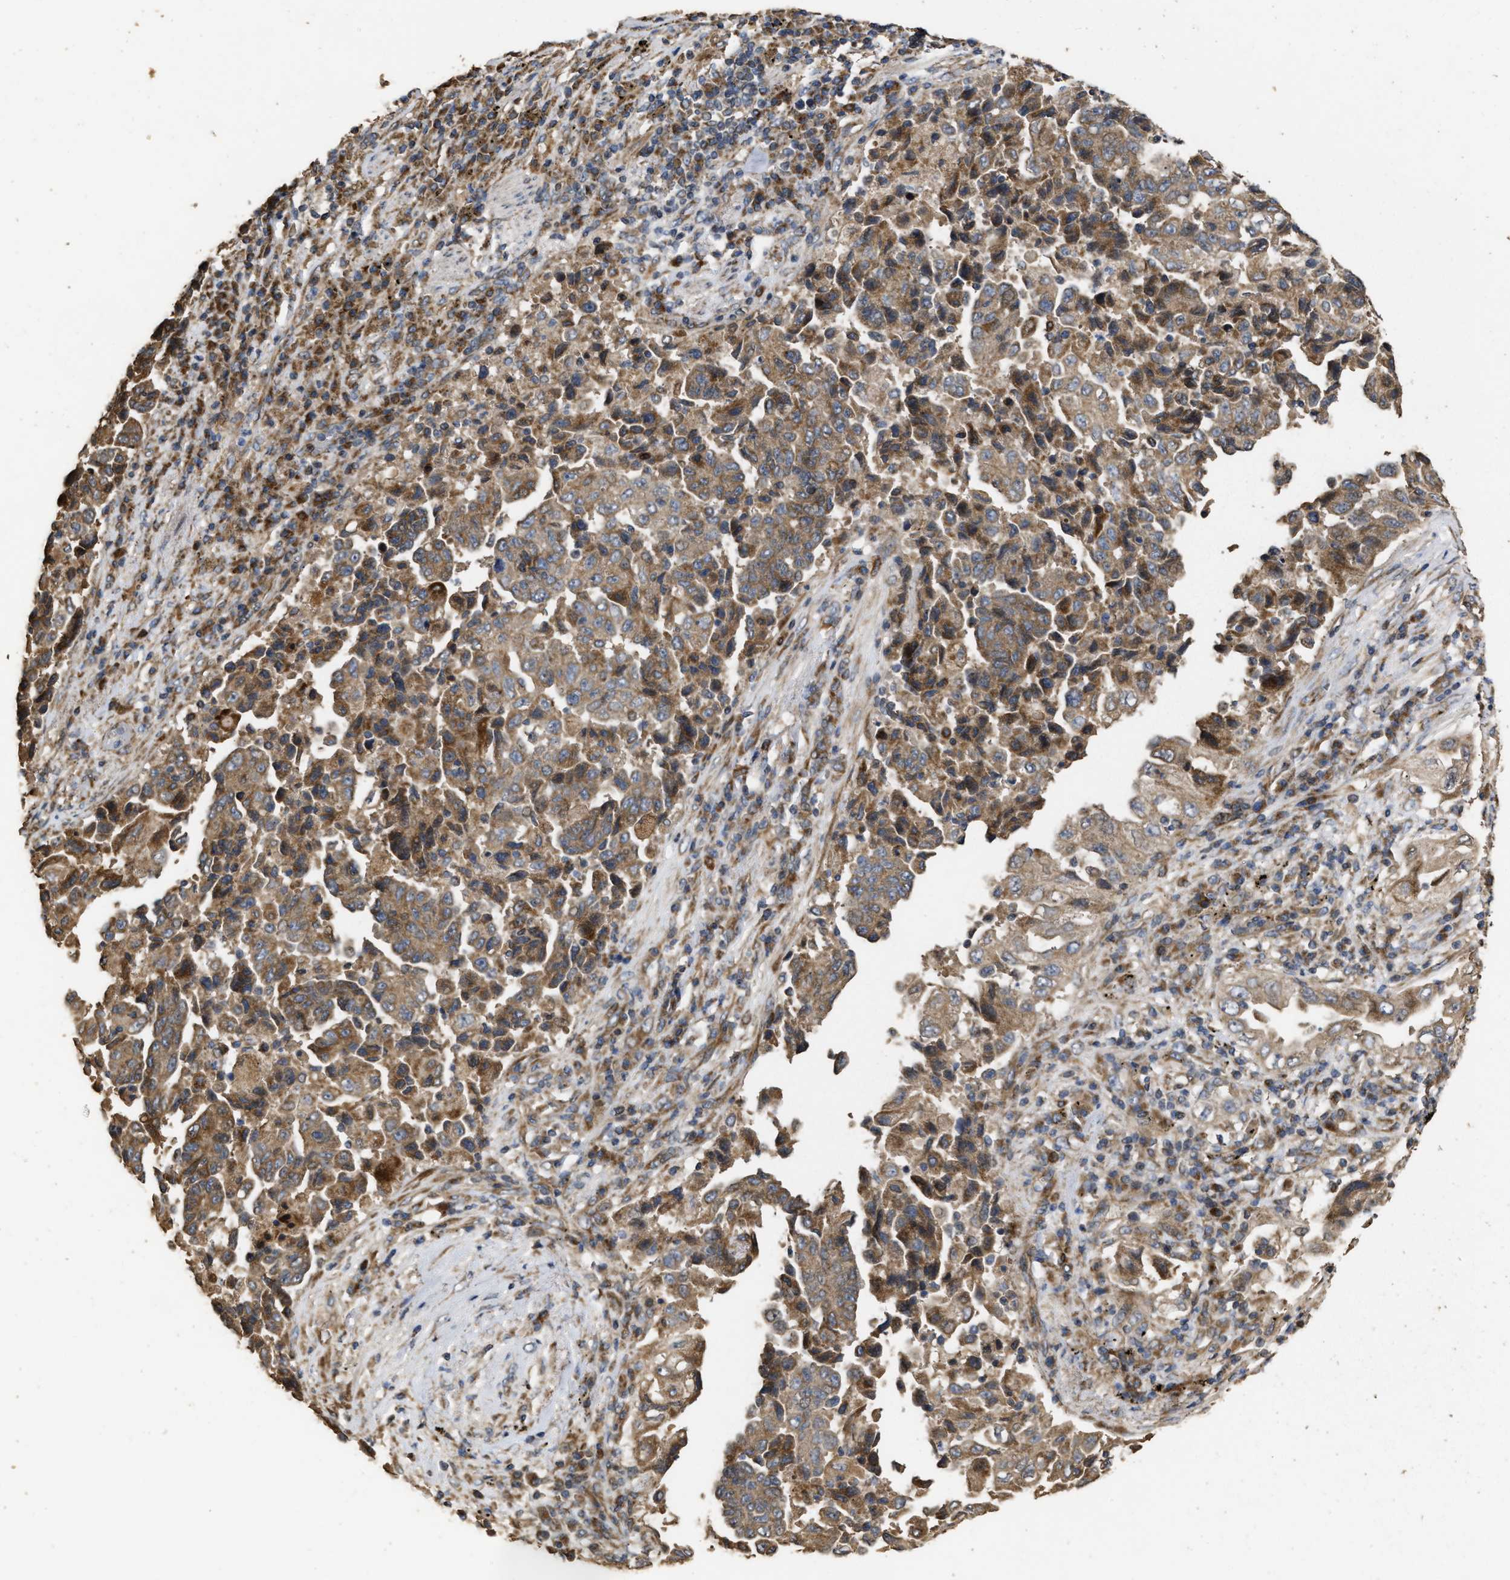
{"staining": {"intensity": "moderate", "quantity": ">75%", "location": "cytoplasmic/membranous"}, "tissue": "lung cancer", "cell_type": "Tumor cells", "image_type": "cancer", "snomed": [{"axis": "morphology", "description": "Adenocarcinoma, NOS"}, {"axis": "topography", "description": "Lung"}], "caption": "A medium amount of moderate cytoplasmic/membranous positivity is present in about >75% of tumor cells in lung cancer tissue. (DAB (3,3'-diaminobenzidine) IHC with brightfield microscopy, high magnification).", "gene": "NAV1", "patient": {"sex": "female", "age": 51}}